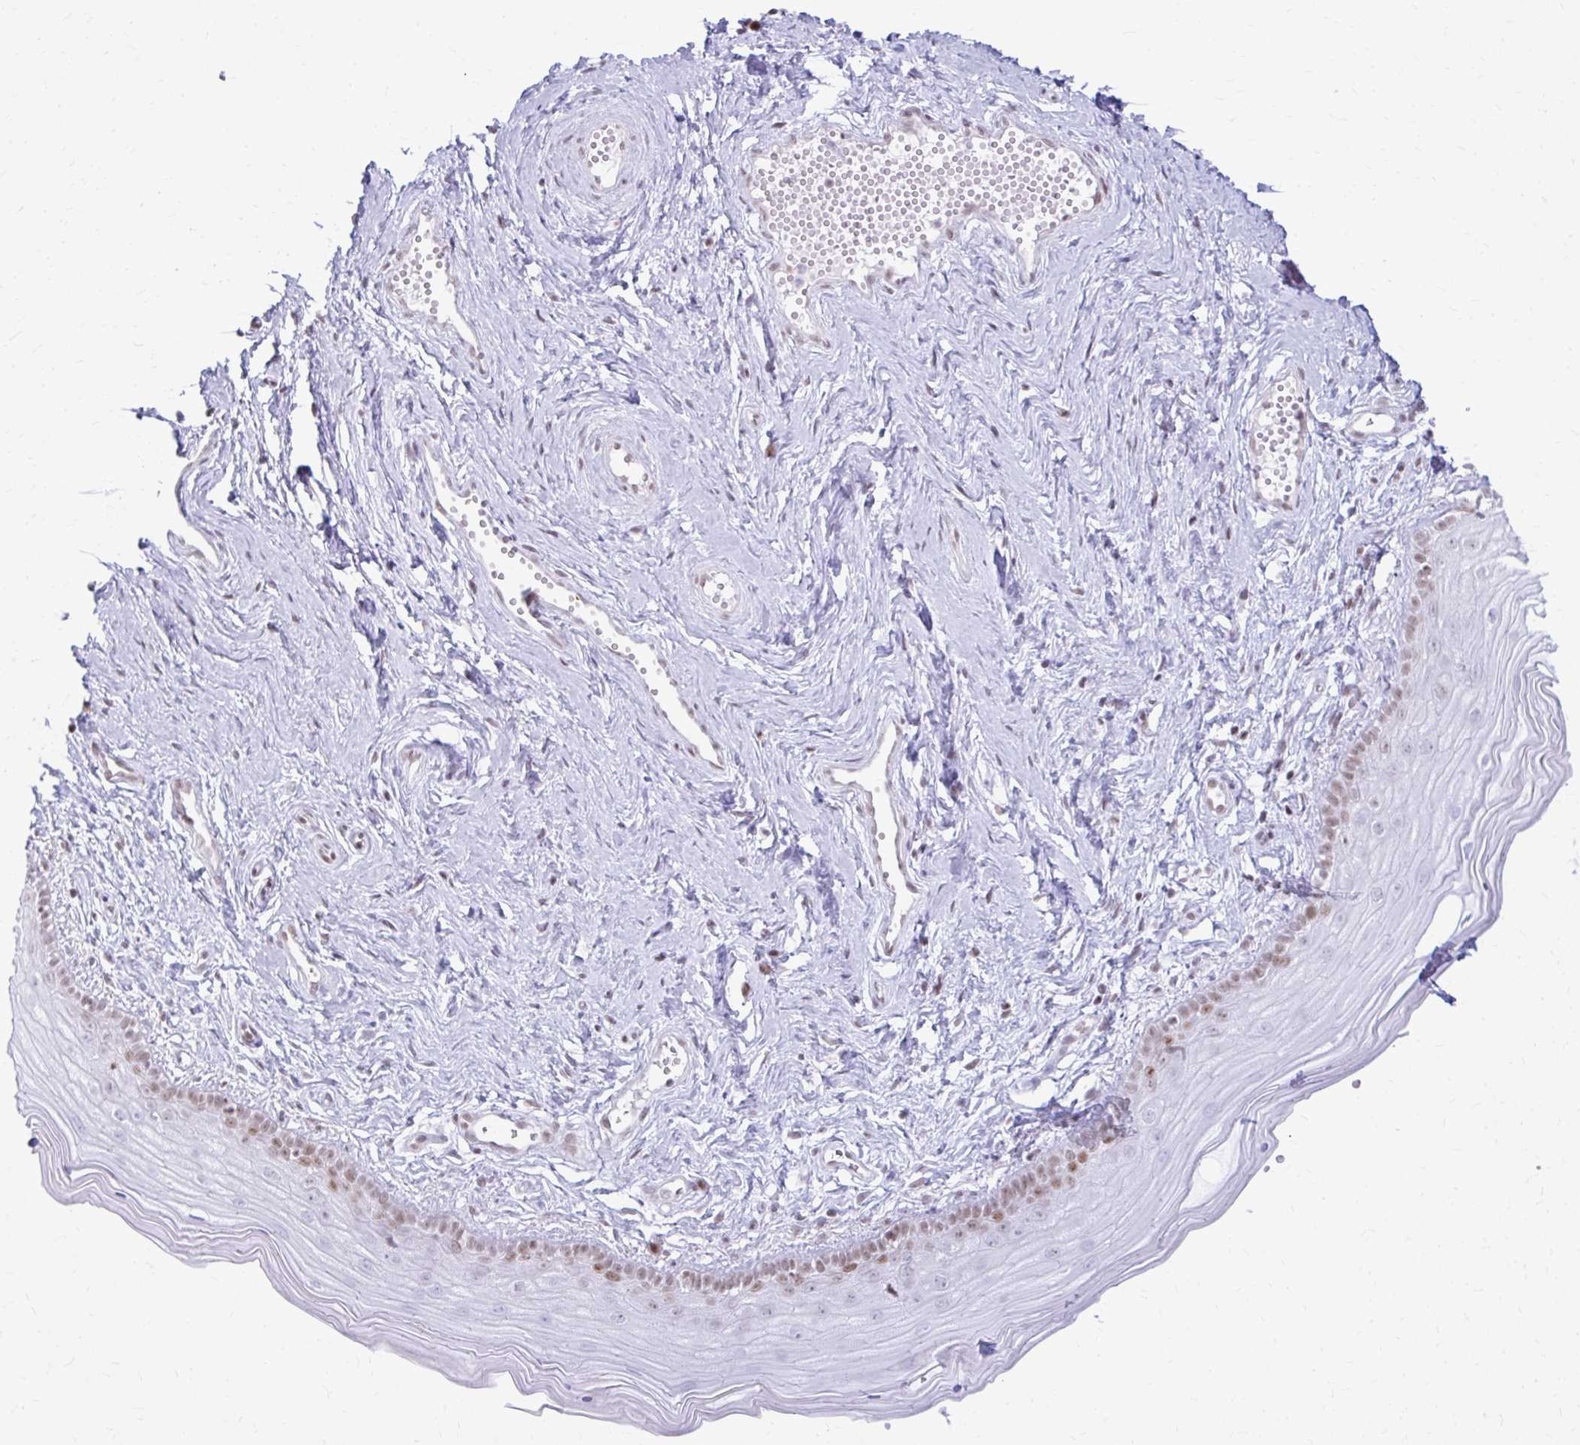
{"staining": {"intensity": "moderate", "quantity": "25%-75%", "location": "nuclear"}, "tissue": "vagina", "cell_type": "Squamous epithelial cells", "image_type": "normal", "snomed": [{"axis": "morphology", "description": "Normal tissue, NOS"}, {"axis": "topography", "description": "Vagina"}], "caption": "Protein staining of unremarkable vagina reveals moderate nuclear positivity in approximately 25%-75% of squamous epithelial cells.", "gene": "PABIR1", "patient": {"sex": "female", "age": 38}}